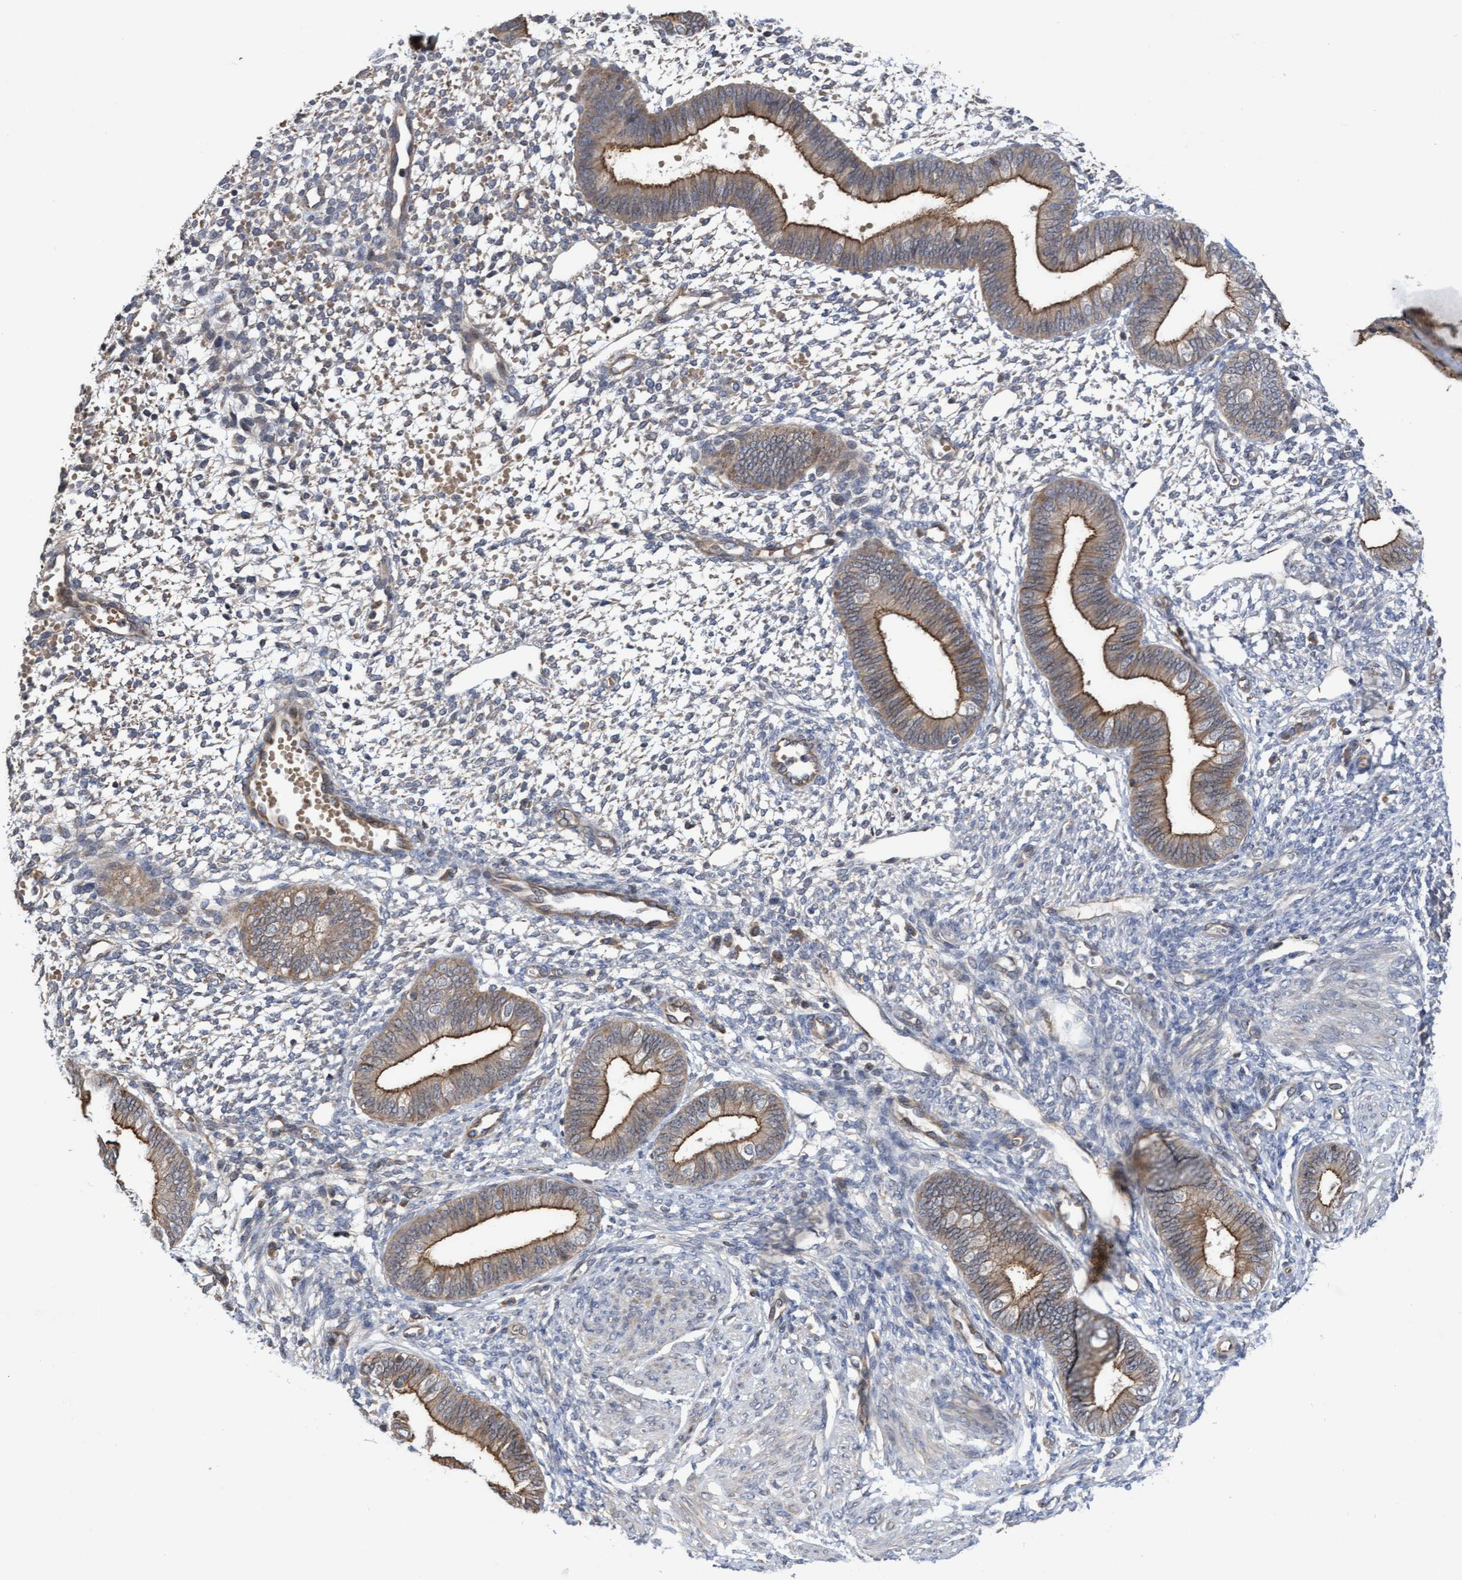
{"staining": {"intensity": "negative", "quantity": "none", "location": "none"}, "tissue": "endometrium", "cell_type": "Cells in endometrial stroma", "image_type": "normal", "snomed": [{"axis": "morphology", "description": "Normal tissue, NOS"}, {"axis": "topography", "description": "Endometrium"}], "caption": "The photomicrograph reveals no significant staining in cells in endometrial stroma of endometrium.", "gene": "COBL", "patient": {"sex": "female", "age": 46}}